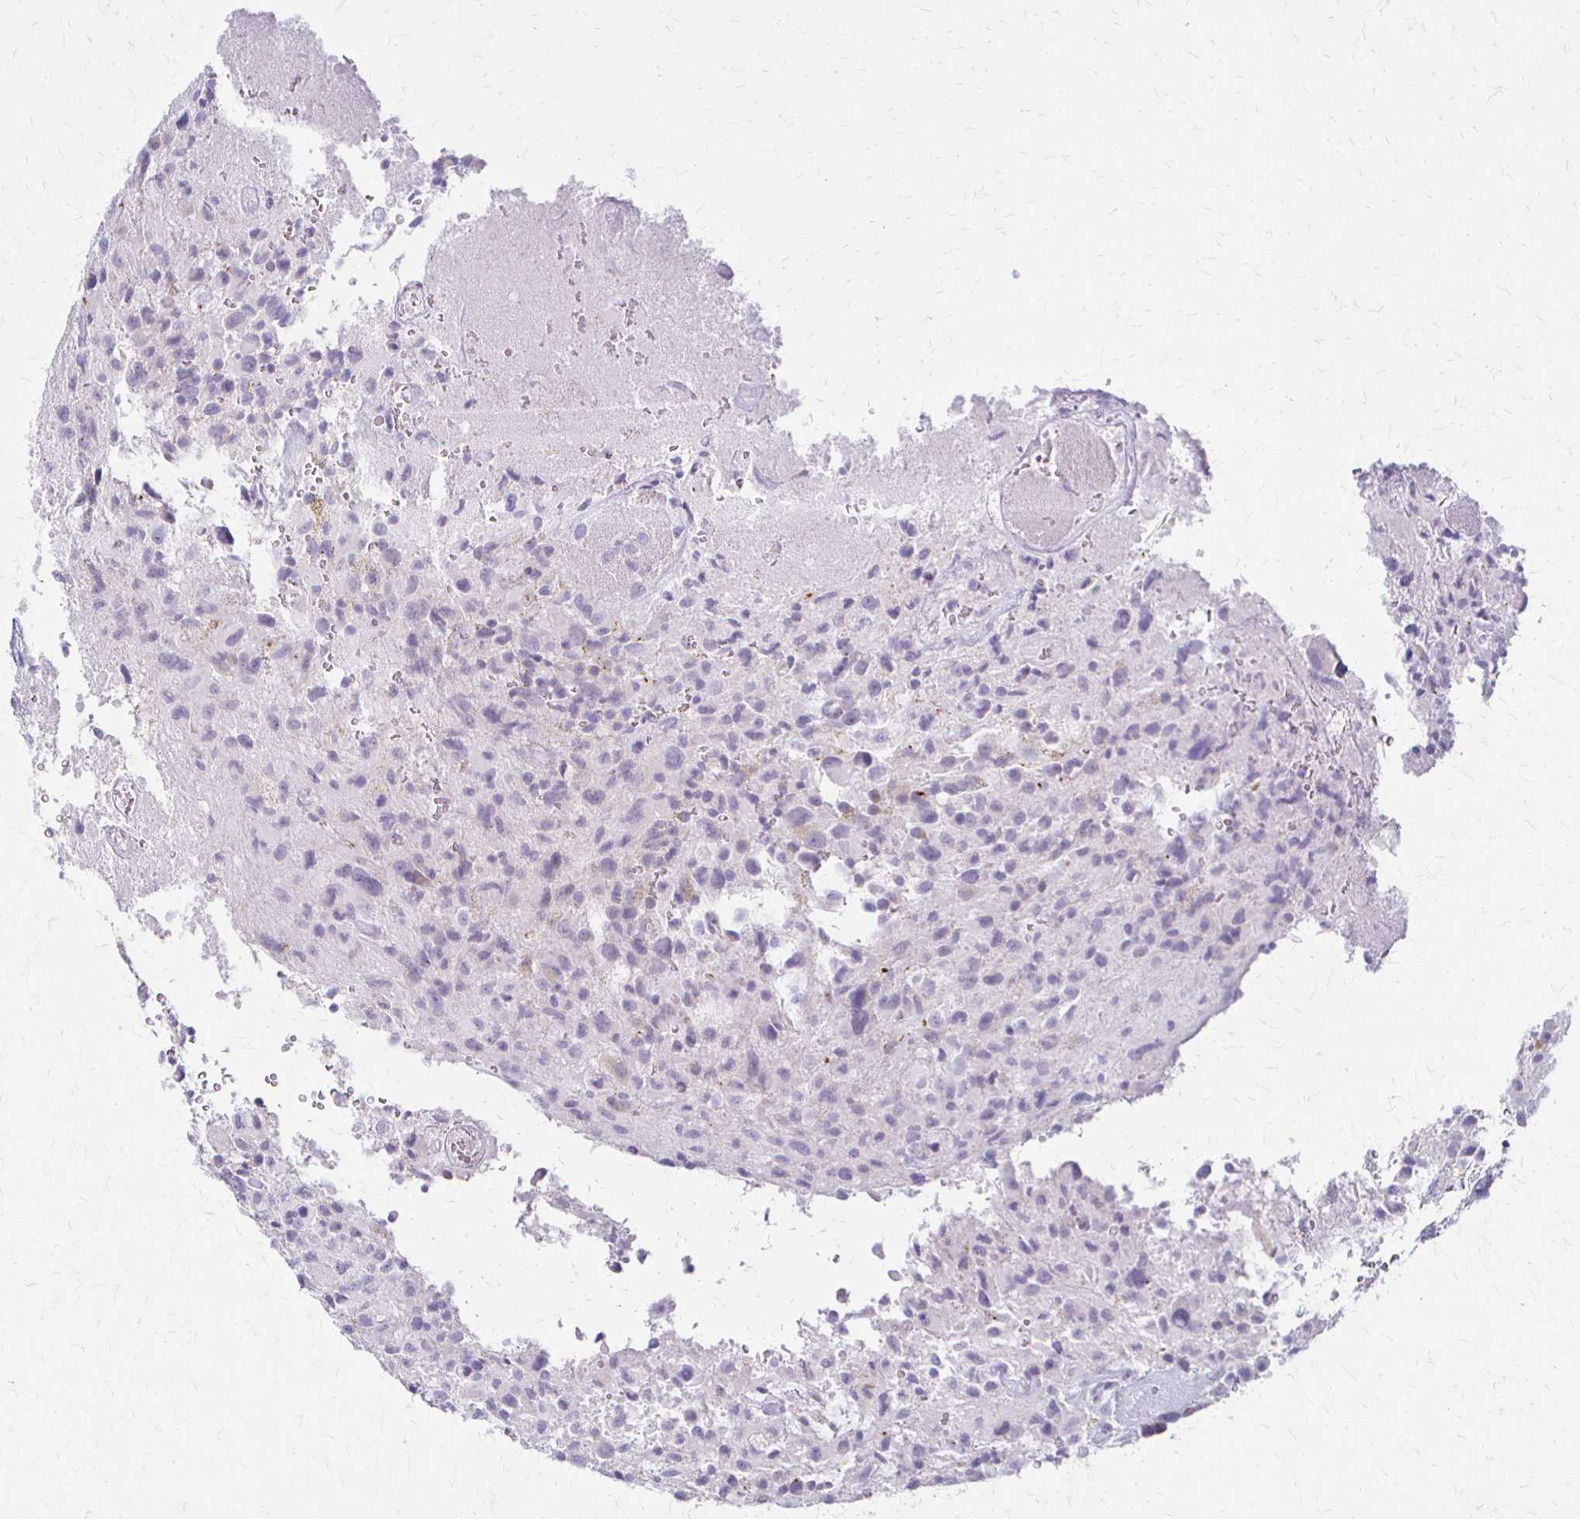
{"staining": {"intensity": "negative", "quantity": "none", "location": "none"}, "tissue": "glioma", "cell_type": "Tumor cells", "image_type": "cancer", "snomed": [{"axis": "morphology", "description": "Glioma, malignant, High grade"}, {"axis": "topography", "description": "Brain"}], "caption": "A histopathology image of malignant high-grade glioma stained for a protein demonstrates no brown staining in tumor cells.", "gene": "ACP5", "patient": {"sex": "male", "age": 71}}